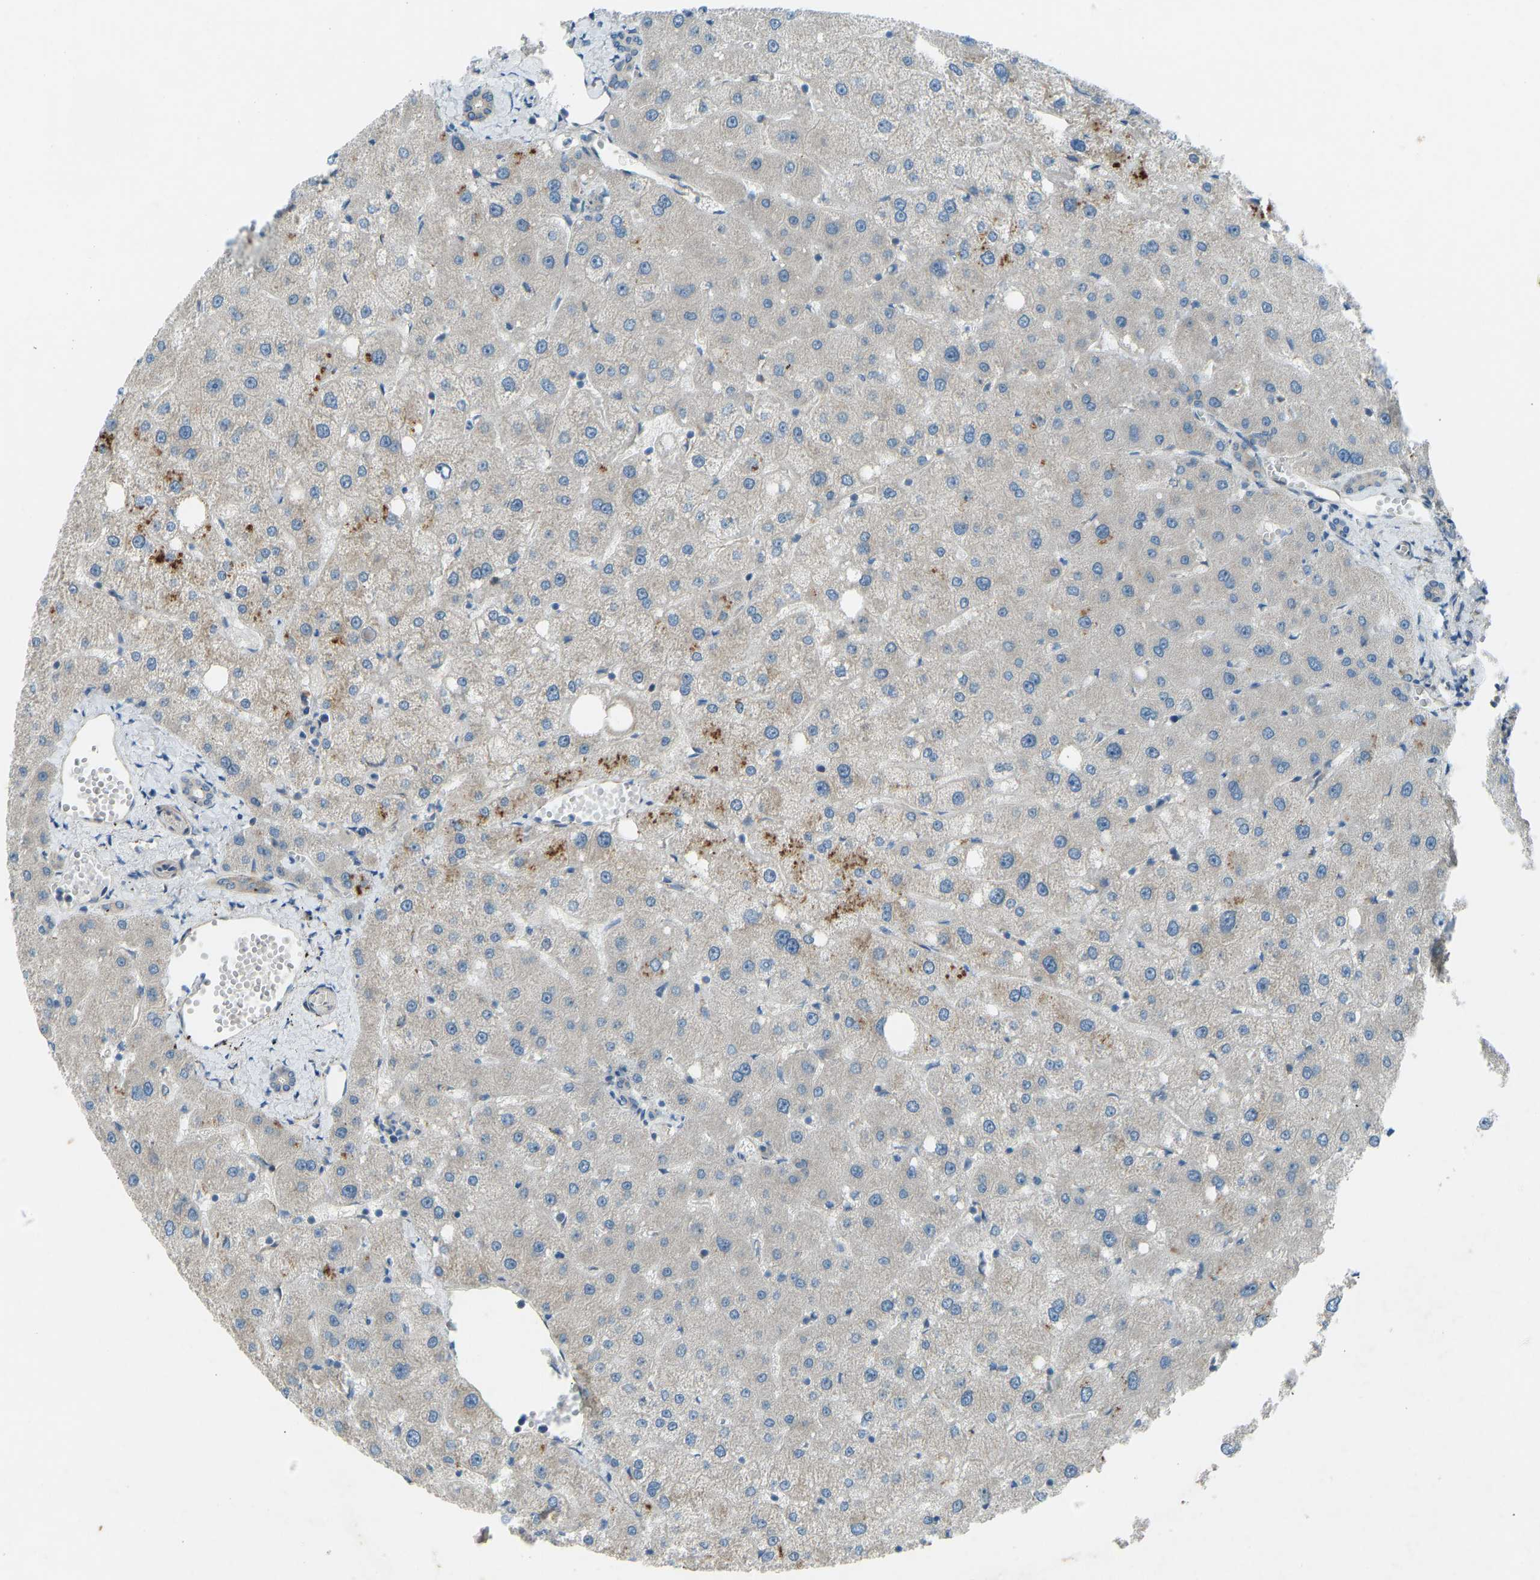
{"staining": {"intensity": "negative", "quantity": "none", "location": "none"}, "tissue": "liver", "cell_type": "Cholangiocytes", "image_type": "normal", "snomed": [{"axis": "morphology", "description": "Normal tissue, NOS"}, {"axis": "topography", "description": "Liver"}], "caption": "Immunohistochemistry photomicrograph of normal human liver stained for a protein (brown), which displays no positivity in cholangiocytes. Nuclei are stained in blue.", "gene": "STAU2", "patient": {"sex": "male", "age": 73}}